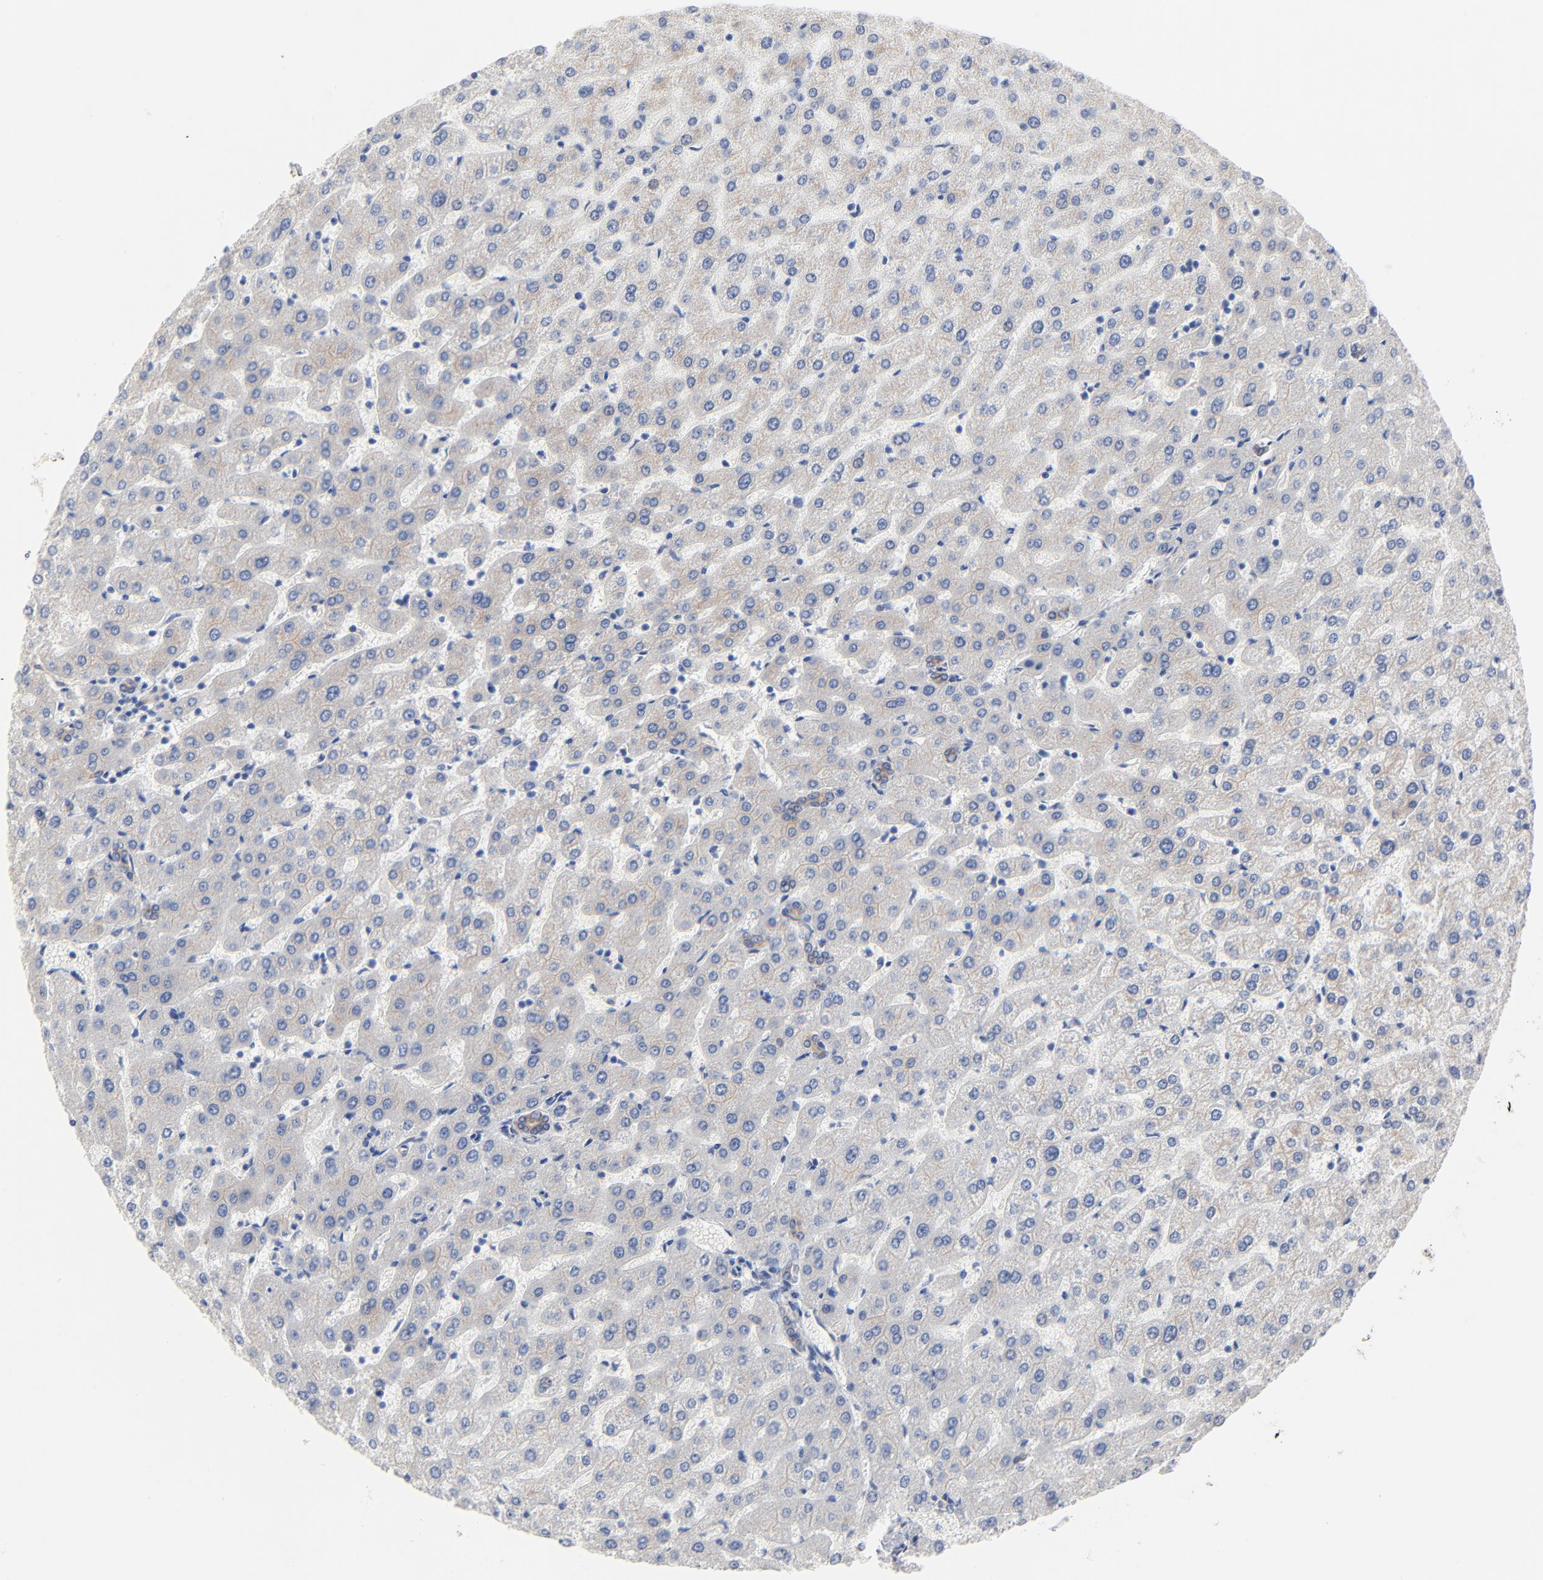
{"staining": {"intensity": "negative", "quantity": "none", "location": "none"}, "tissue": "liver", "cell_type": "Cholangiocytes", "image_type": "normal", "snomed": [{"axis": "morphology", "description": "Normal tissue, NOS"}, {"axis": "morphology", "description": "Fibrosis, NOS"}, {"axis": "topography", "description": "Liver"}], "caption": "This is an immunohistochemistry micrograph of benign human liver. There is no positivity in cholangiocytes.", "gene": "ABCD4", "patient": {"sex": "female", "age": 29}}